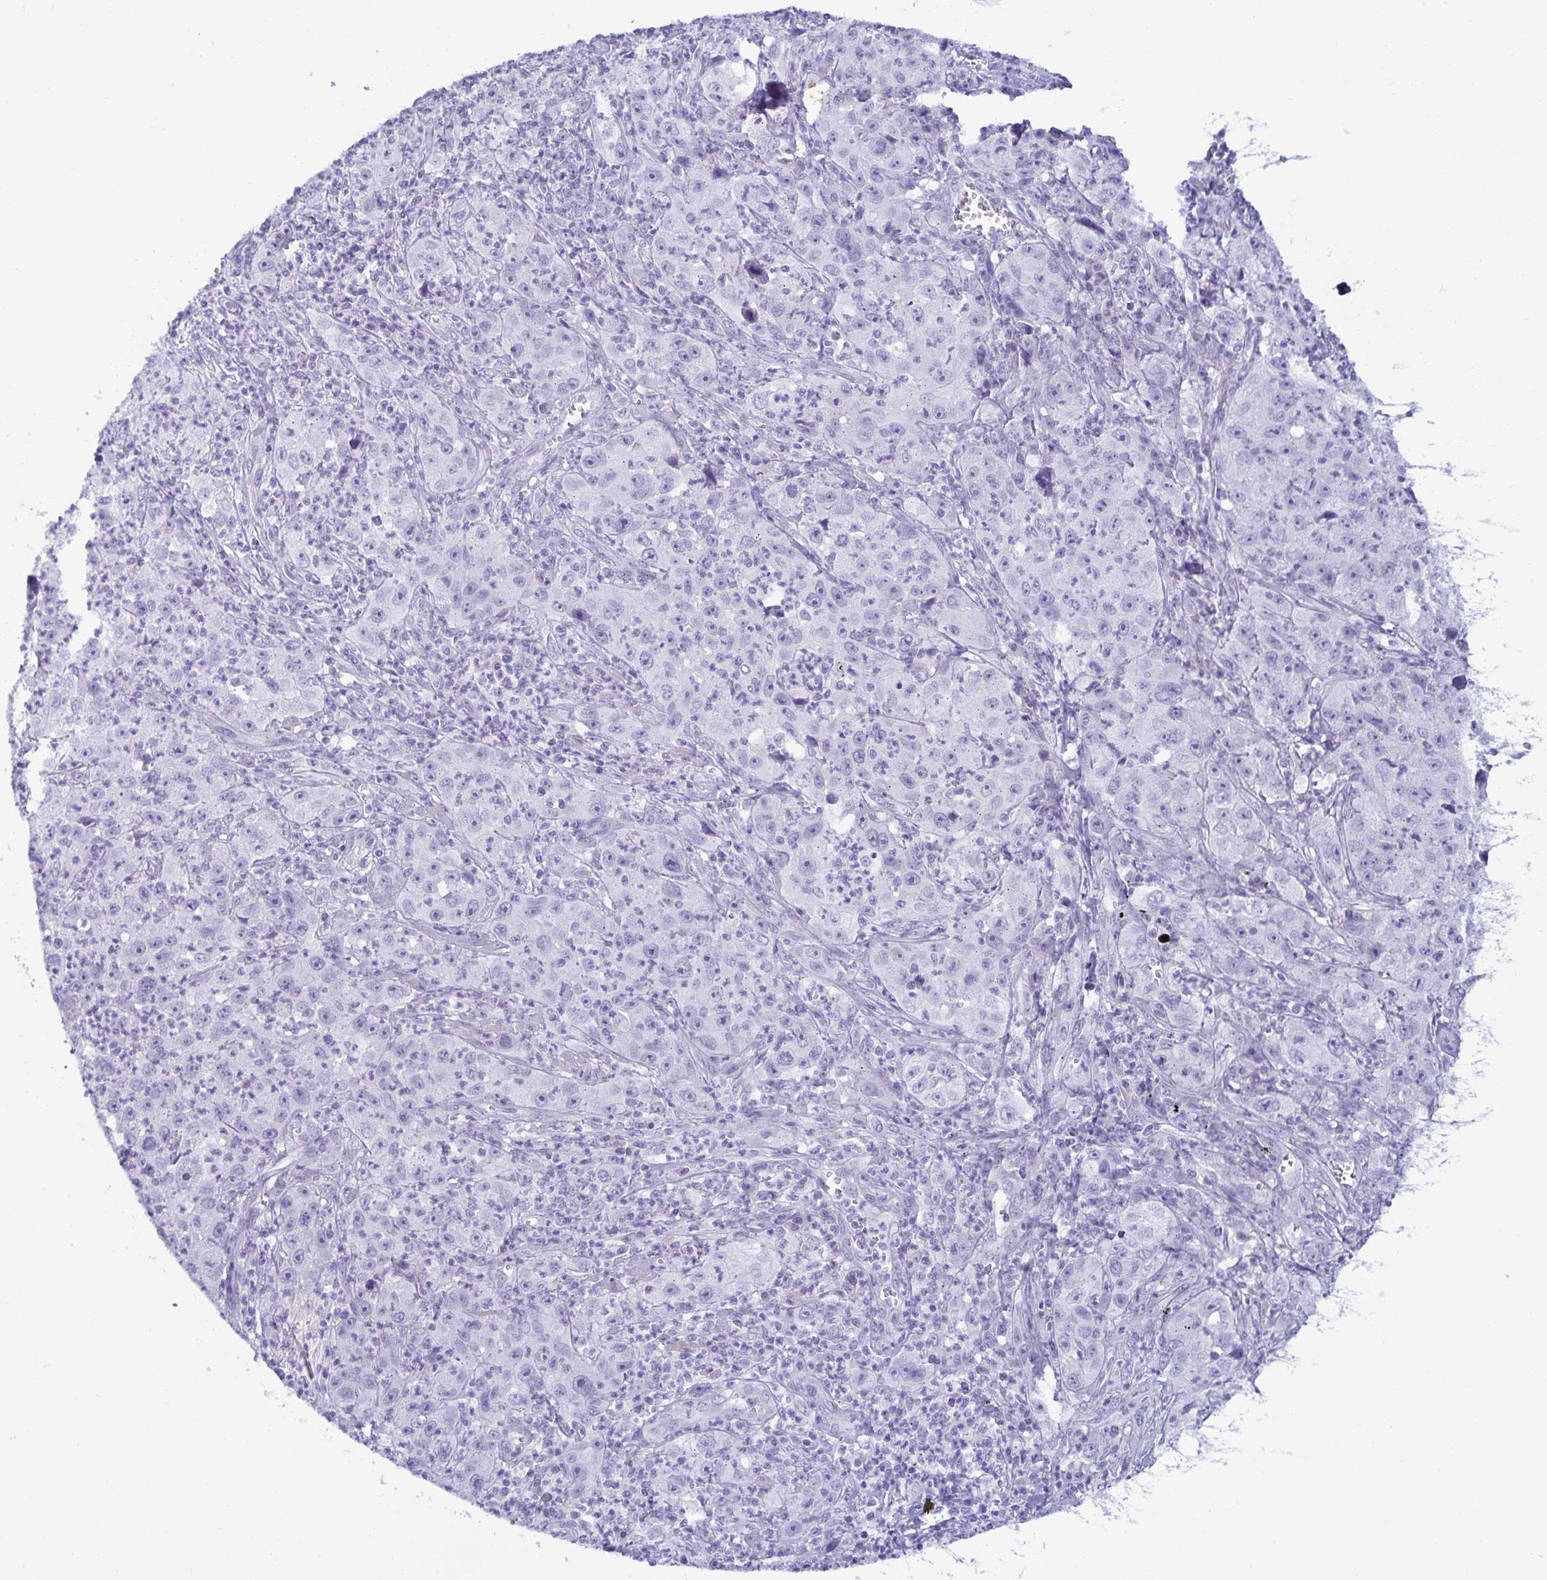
{"staining": {"intensity": "negative", "quantity": "none", "location": "none"}, "tissue": "lung cancer", "cell_type": "Tumor cells", "image_type": "cancer", "snomed": [{"axis": "morphology", "description": "Squamous cell carcinoma, NOS"}, {"axis": "topography", "description": "Lung"}], "caption": "Micrograph shows no protein staining in tumor cells of squamous cell carcinoma (lung) tissue. (DAB immunohistochemistry visualized using brightfield microscopy, high magnification).", "gene": "MON2", "patient": {"sex": "male", "age": 71}}